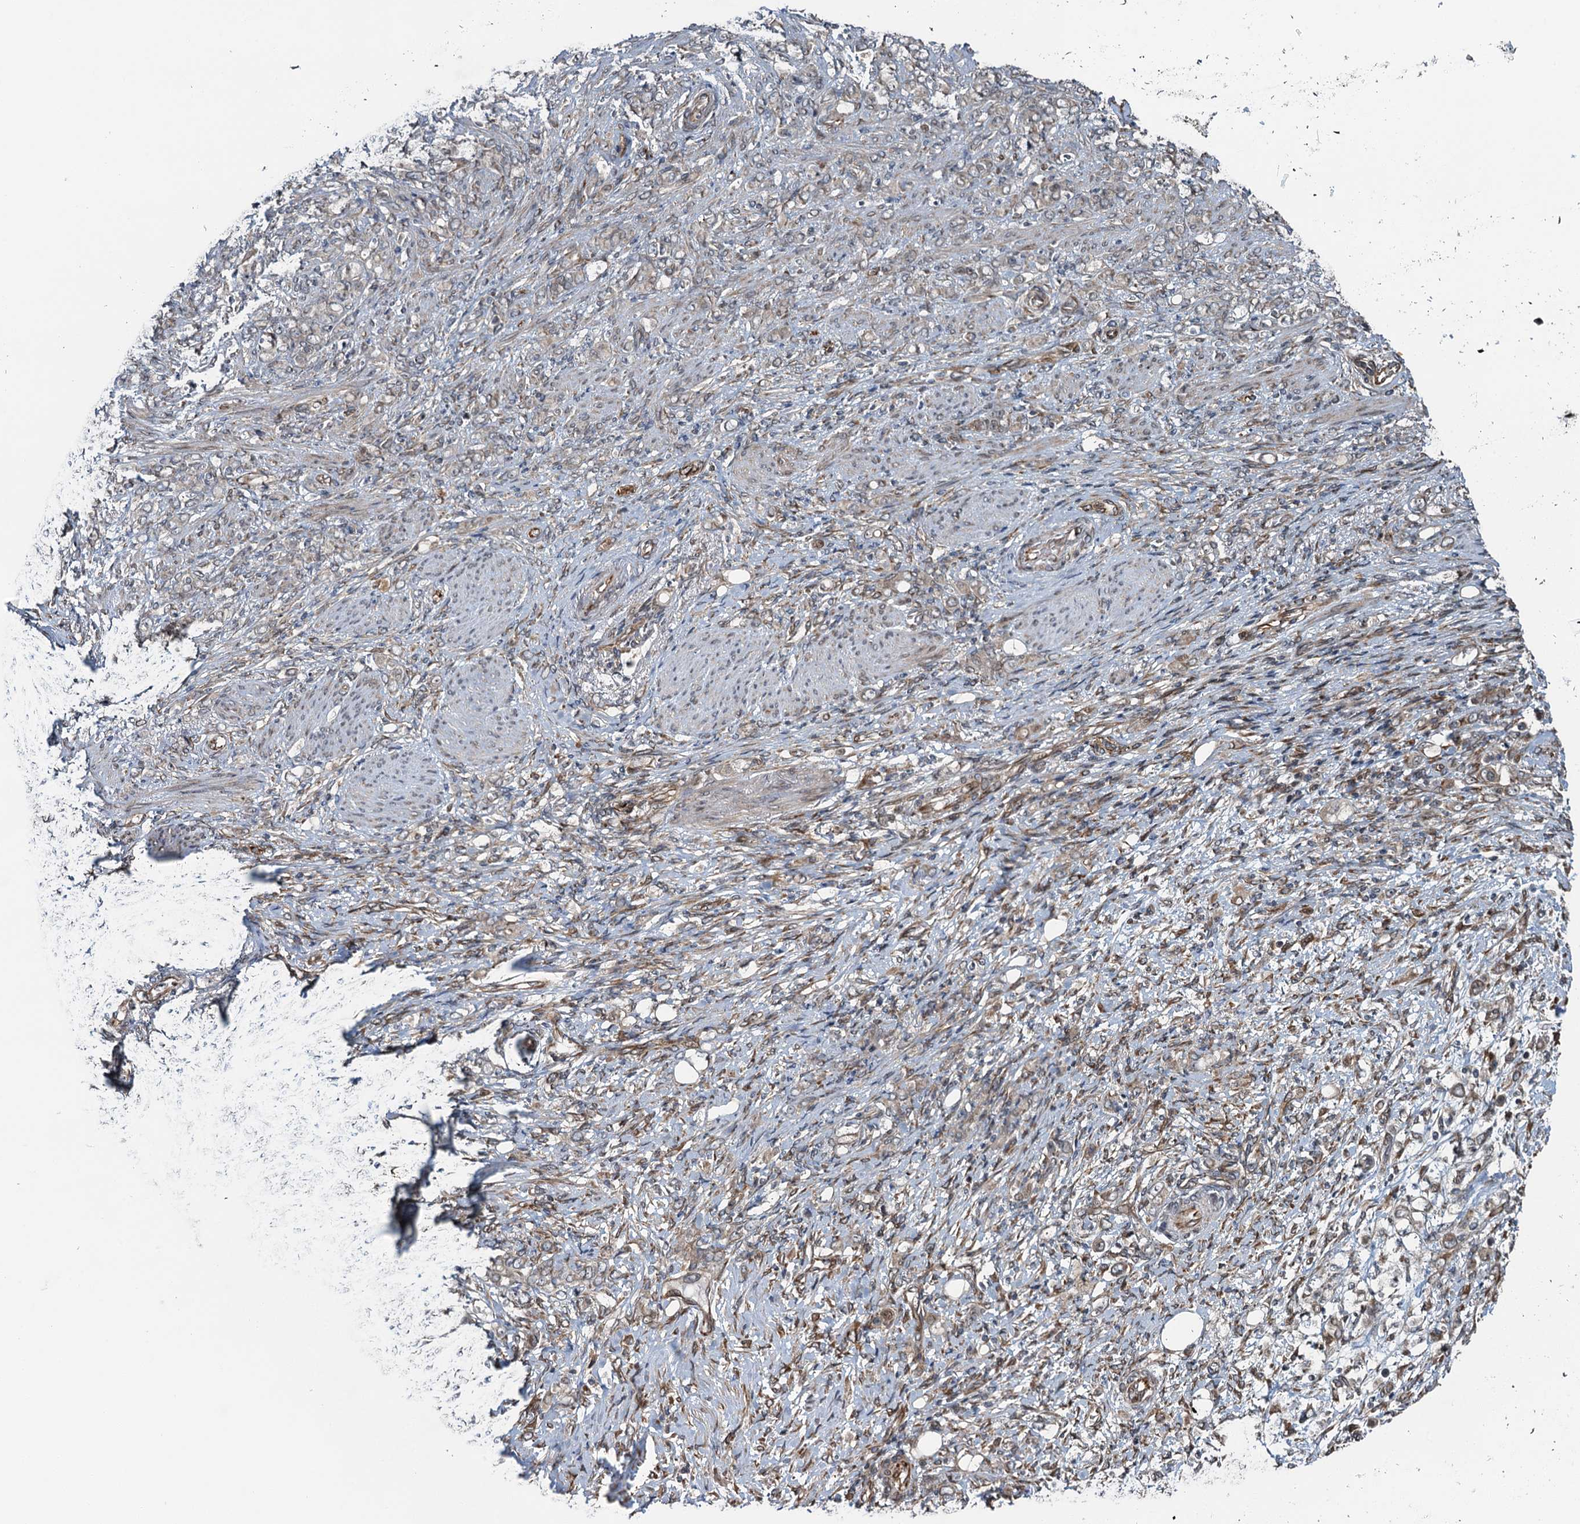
{"staining": {"intensity": "weak", "quantity": "<25%", "location": "cytoplasmic/membranous"}, "tissue": "stomach cancer", "cell_type": "Tumor cells", "image_type": "cancer", "snomed": [{"axis": "morphology", "description": "Adenocarcinoma, NOS"}, {"axis": "topography", "description": "Stomach"}], "caption": "The photomicrograph exhibits no staining of tumor cells in stomach adenocarcinoma.", "gene": "WHAMM", "patient": {"sex": "female", "age": 79}}